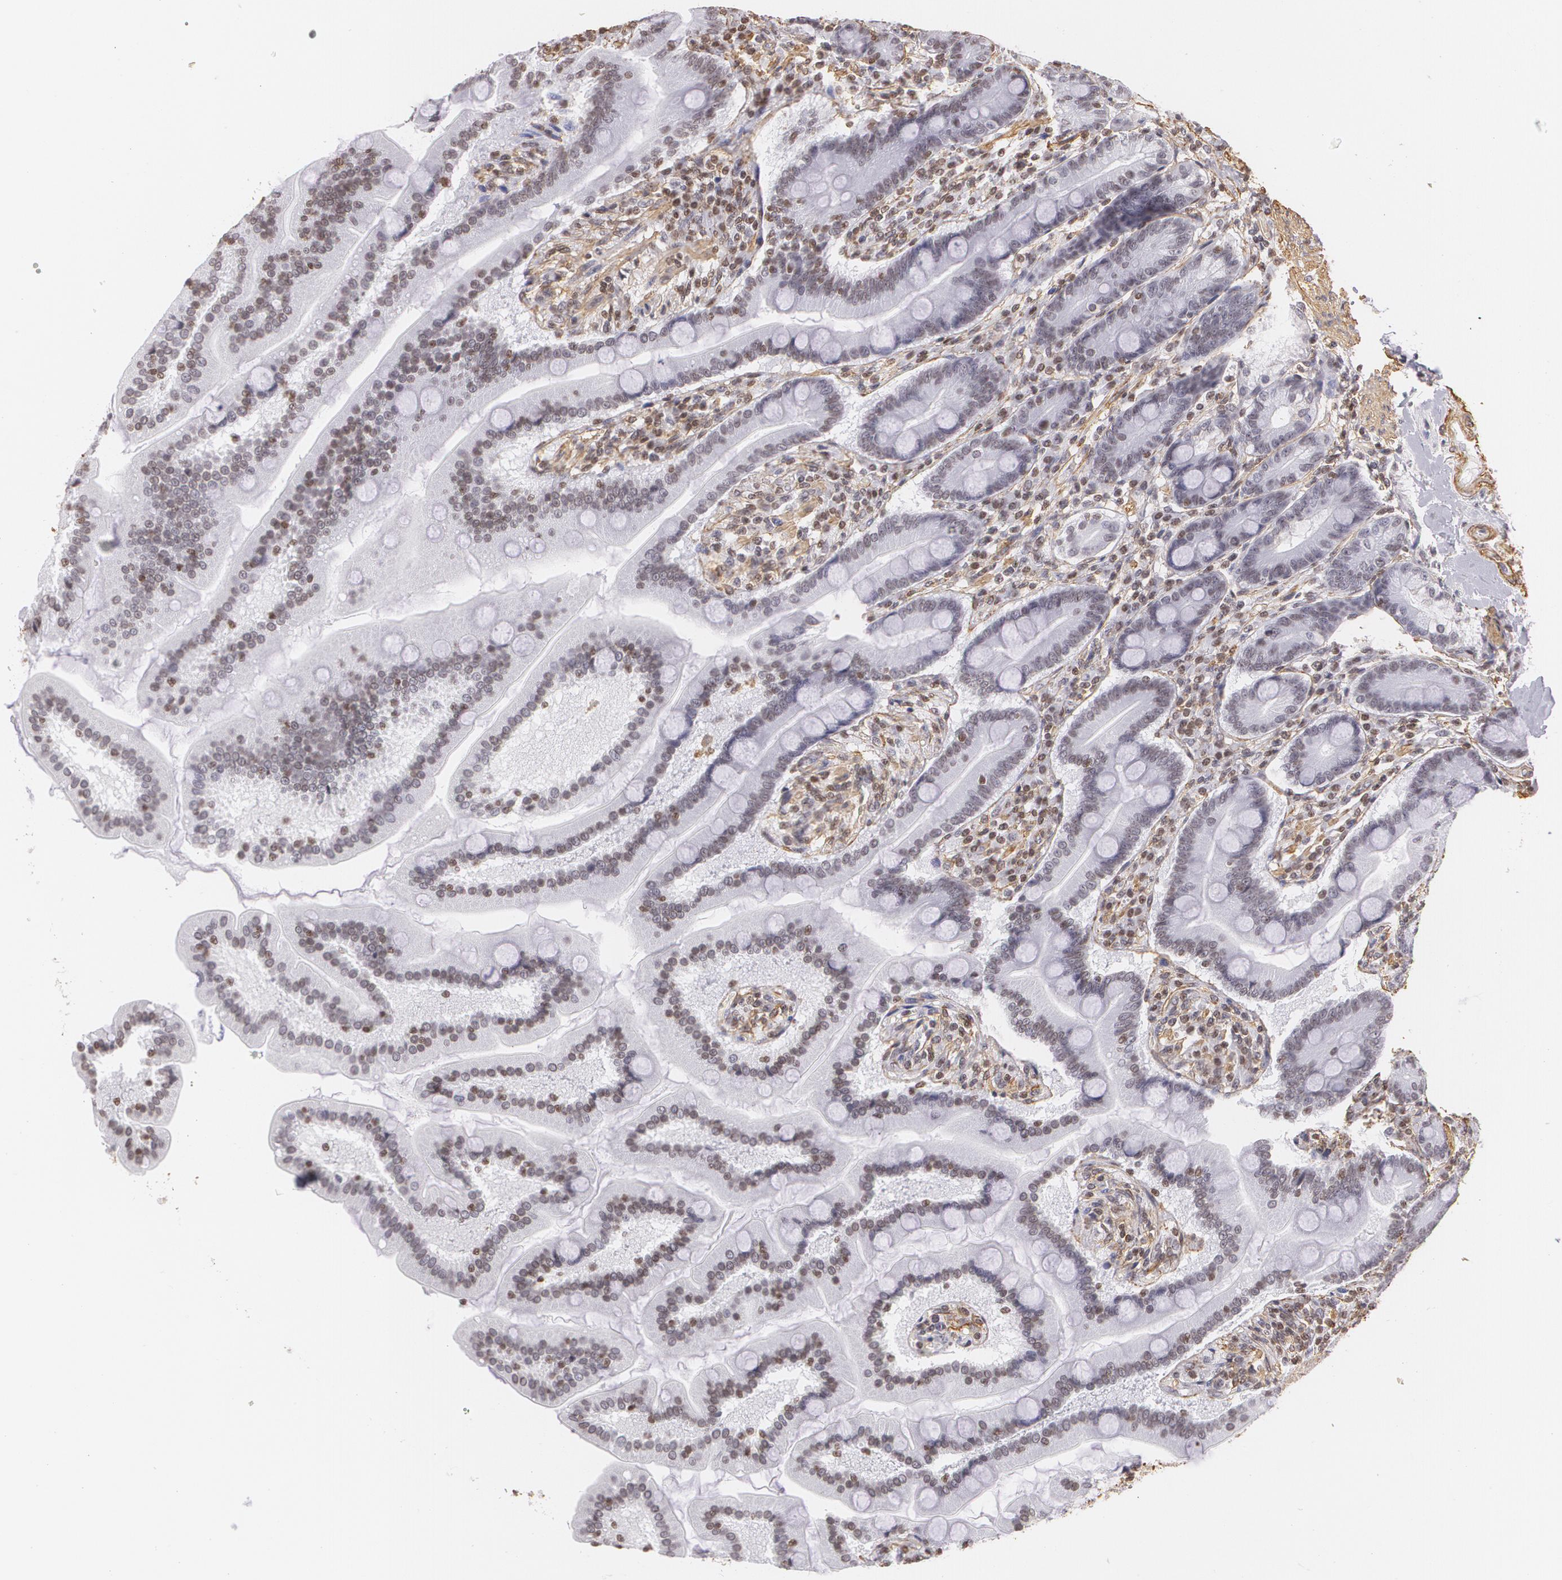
{"staining": {"intensity": "negative", "quantity": "none", "location": "none"}, "tissue": "duodenum", "cell_type": "Glandular cells", "image_type": "normal", "snomed": [{"axis": "morphology", "description": "Normal tissue, NOS"}, {"axis": "topography", "description": "Duodenum"}], "caption": "A micrograph of duodenum stained for a protein exhibits no brown staining in glandular cells.", "gene": "VAMP1", "patient": {"sex": "female", "age": 64}}